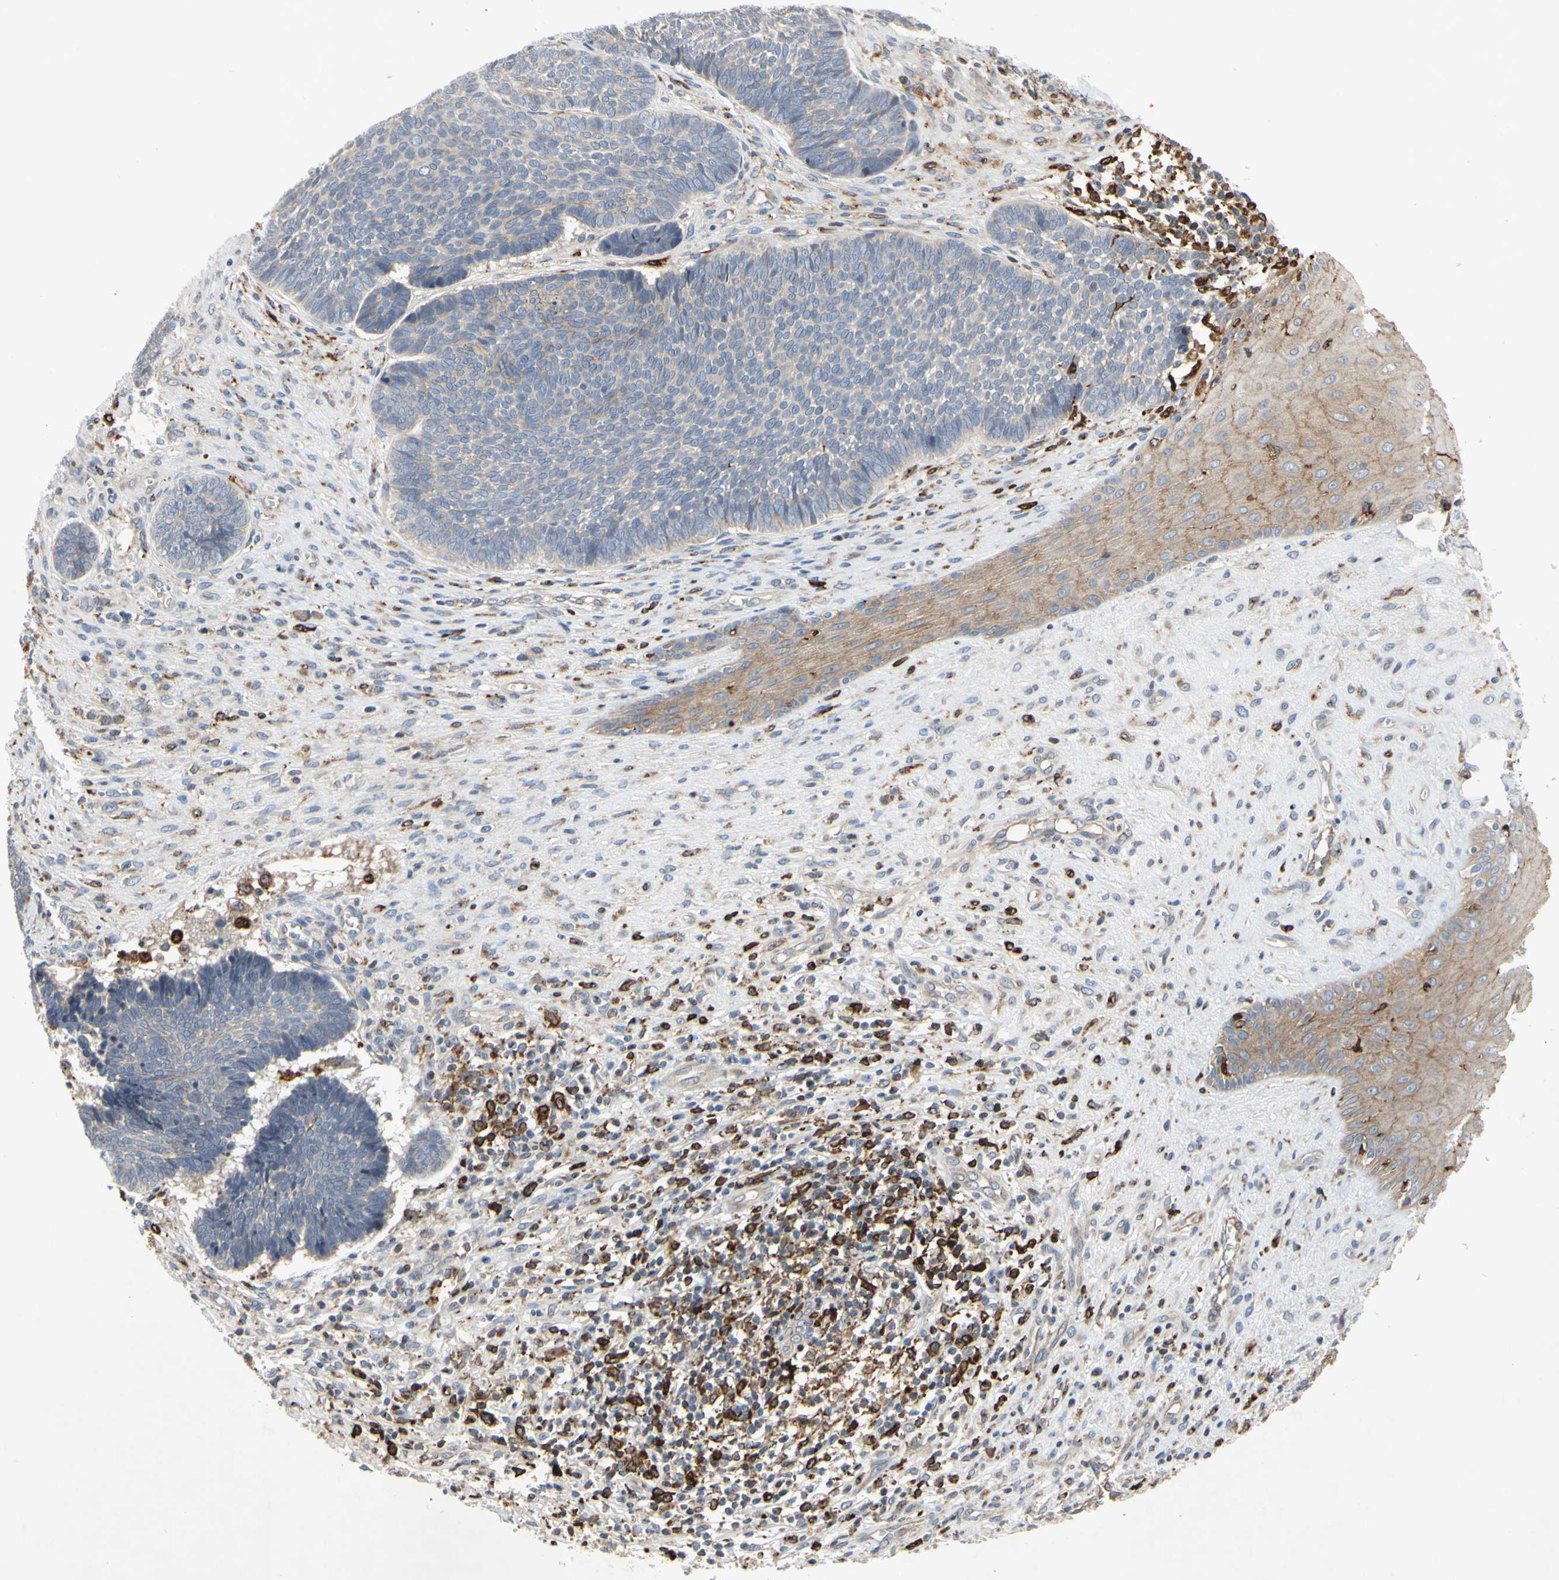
{"staining": {"intensity": "negative", "quantity": "none", "location": "none"}, "tissue": "skin cancer", "cell_type": "Tumor cells", "image_type": "cancer", "snomed": [{"axis": "morphology", "description": "Basal cell carcinoma"}, {"axis": "topography", "description": "Skin"}], "caption": "Protein analysis of skin basal cell carcinoma shows no significant staining in tumor cells.", "gene": "PLXNA2", "patient": {"sex": "male", "age": 84}}